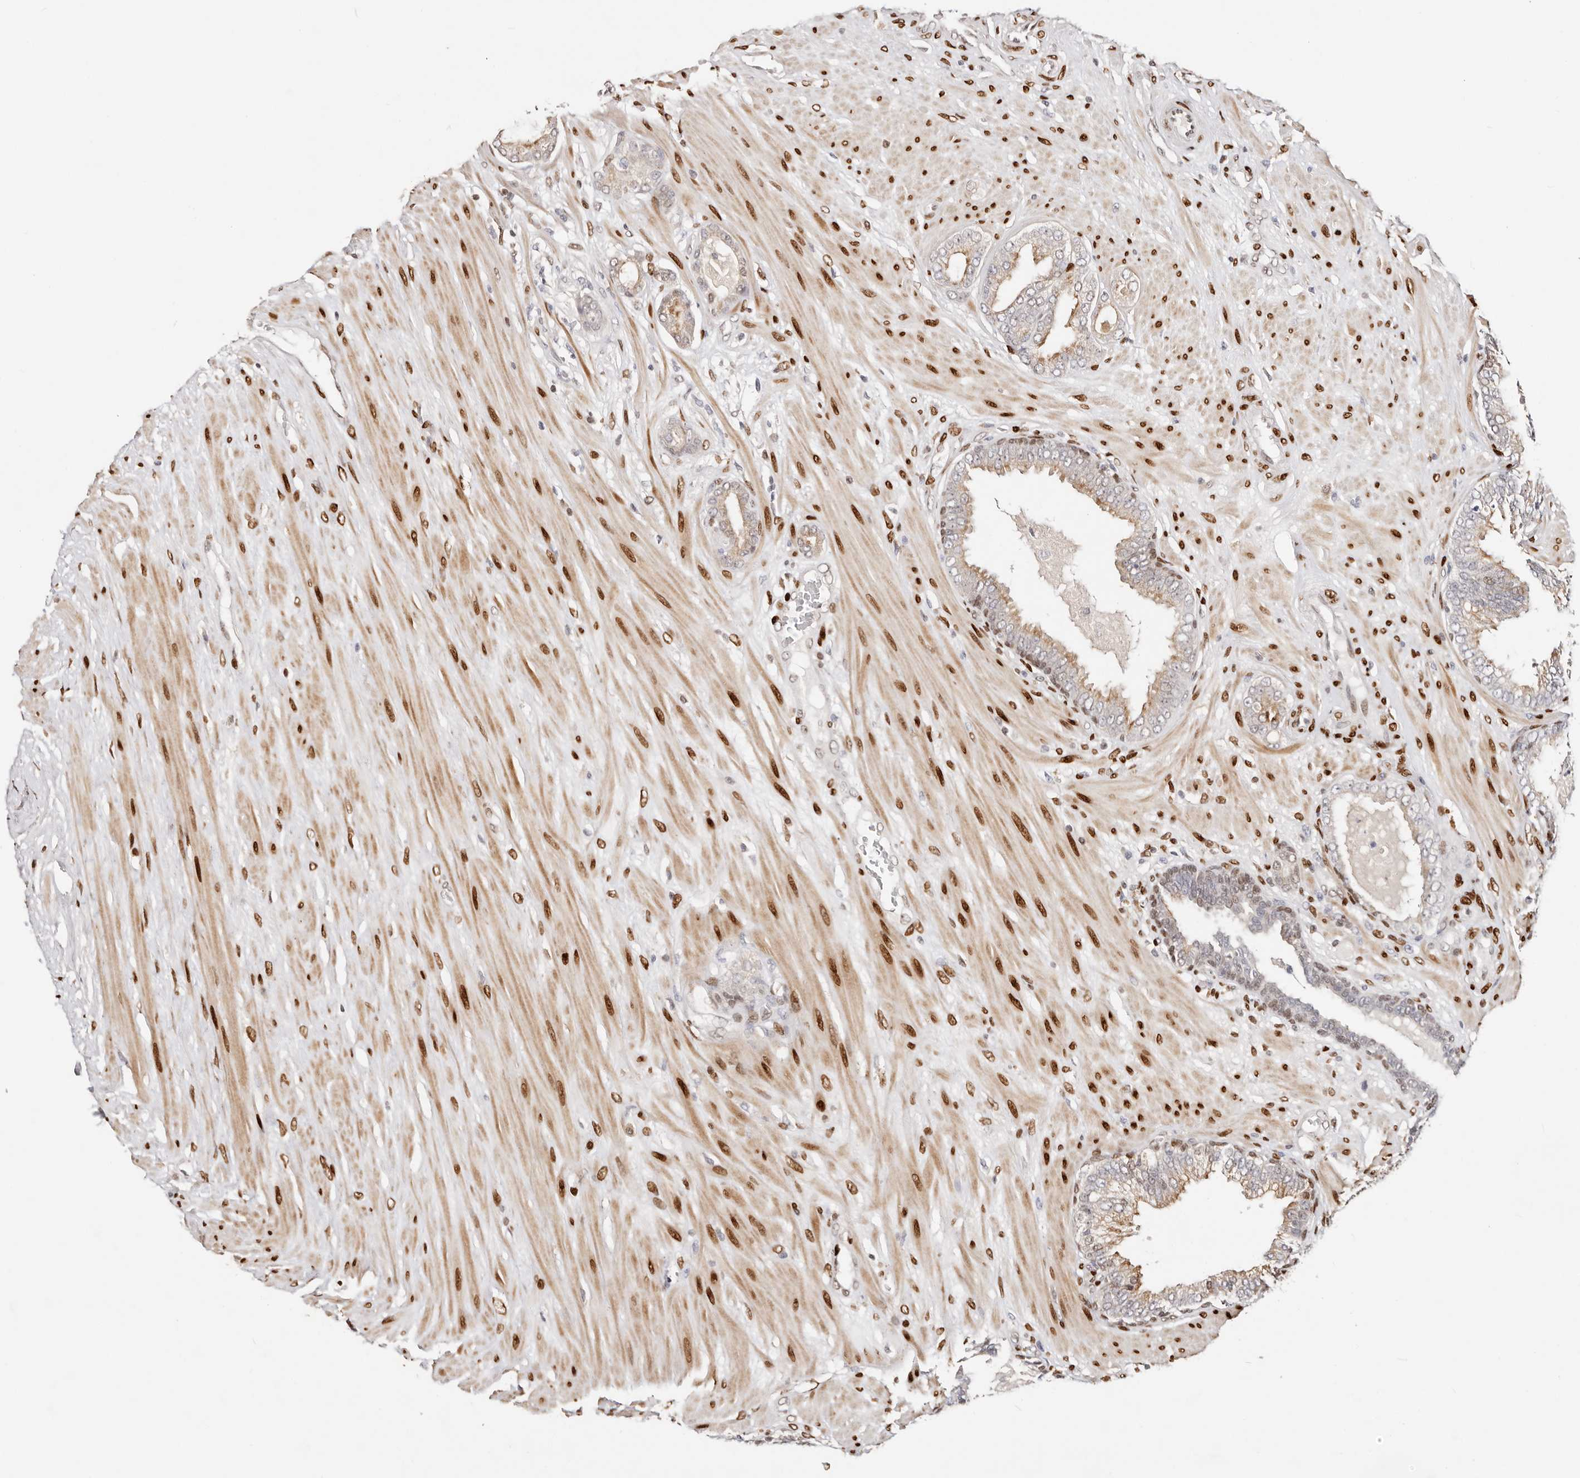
{"staining": {"intensity": "moderate", "quantity": "<25%", "location": "nuclear"}, "tissue": "prostate cancer", "cell_type": "Tumor cells", "image_type": "cancer", "snomed": [{"axis": "morphology", "description": "Adenocarcinoma, Low grade"}, {"axis": "topography", "description": "Prostate"}], "caption": "Prostate cancer (low-grade adenocarcinoma) stained for a protein (brown) exhibits moderate nuclear positive staining in approximately <25% of tumor cells.", "gene": "IQGAP3", "patient": {"sex": "male", "age": 63}}